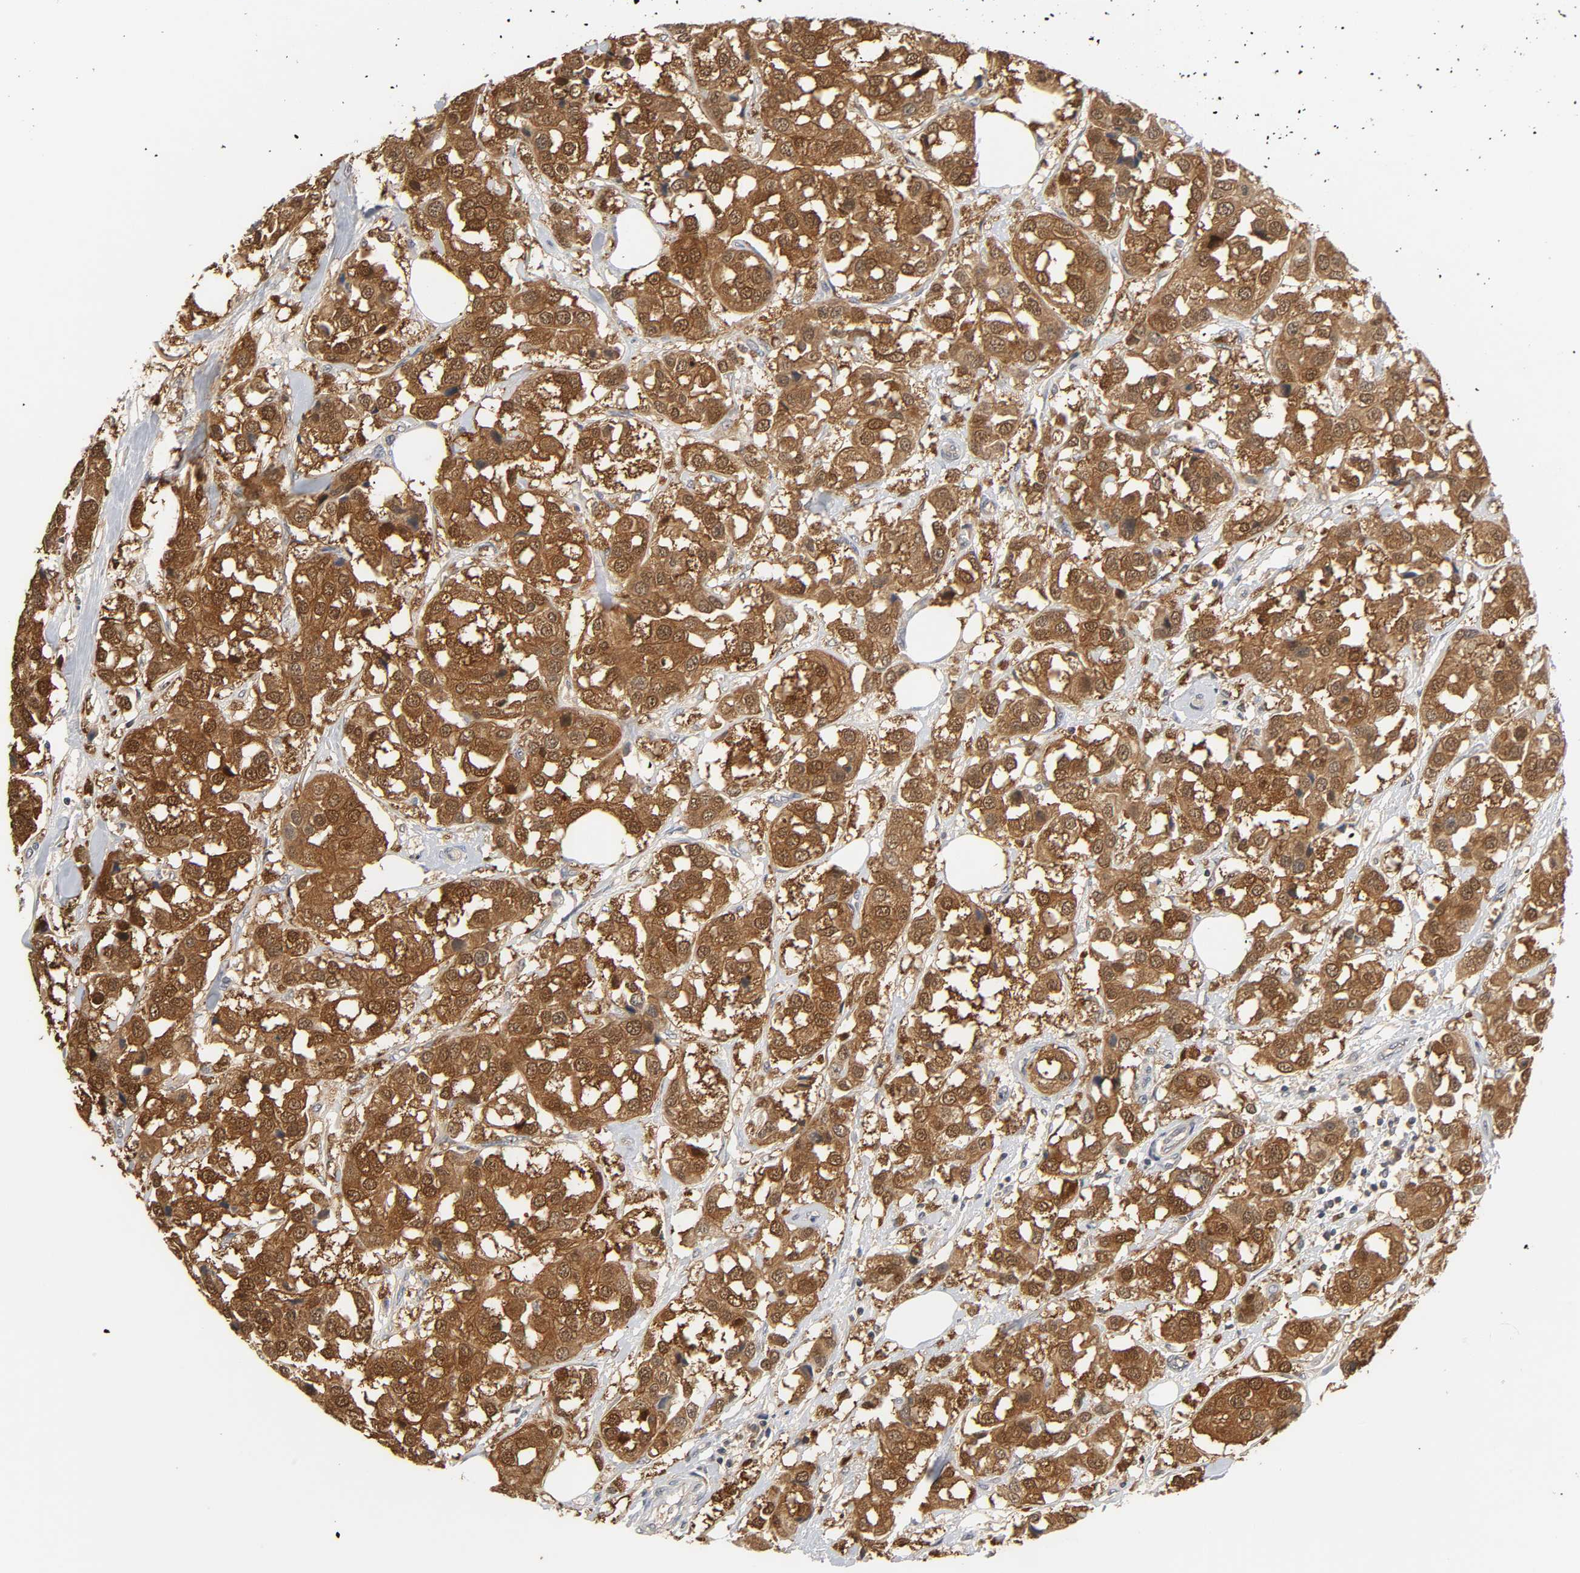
{"staining": {"intensity": "strong", "quantity": ">75%", "location": "cytoplasmic/membranous"}, "tissue": "breast cancer", "cell_type": "Tumor cells", "image_type": "cancer", "snomed": [{"axis": "morphology", "description": "Duct carcinoma"}, {"axis": "topography", "description": "Breast"}], "caption": "Protein analysis of breast invasive ductal carcinoma tissue reveals strong cytoplasmic/membranous expression in approximately >75% of tumor cells.", "gene": "MIF", "patient": {"sex": "female", "age": 80}}